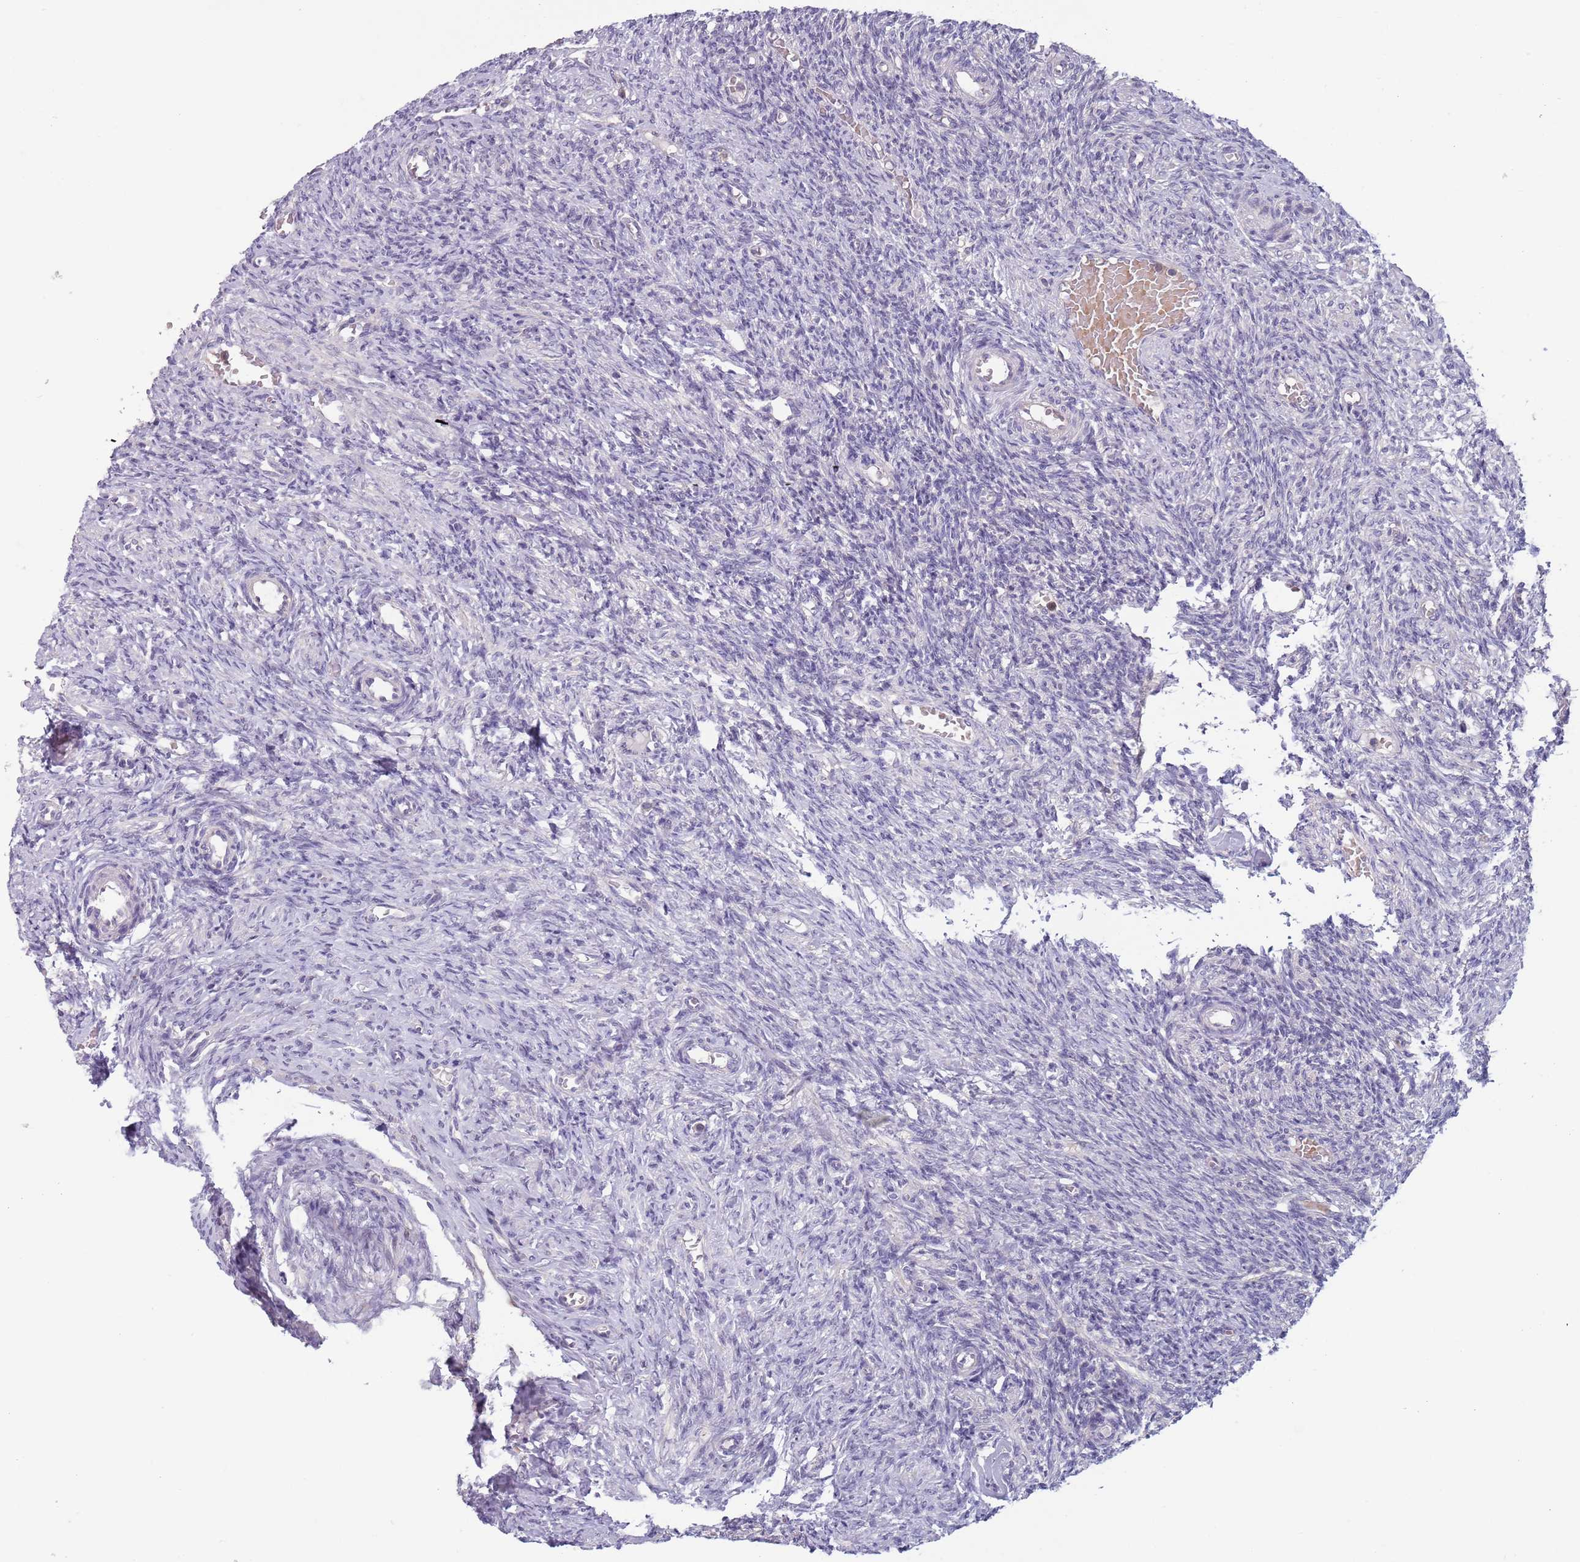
{"staining": {"intensity": "negative", "quantity": "none", "location": "none"}, "tissue": "ovary", "cell_type": "Ovarian stroma cells", "image_type": "normal", "snomed": [{"axis": "morphology", "description": "Normal tissue, NOS"}, {"axis": "topography", "description": "Ovary"}], "caption": "DAB immunohistochemical staining of unremarkable ovary demonstrates no significant expression in ovarian stroma cells. (Immunohistochemistry (ihc), brightfield microscopy, high magnification).", "gene": "CLNS1A", "patient": {"sex": "female", "age": 27}}